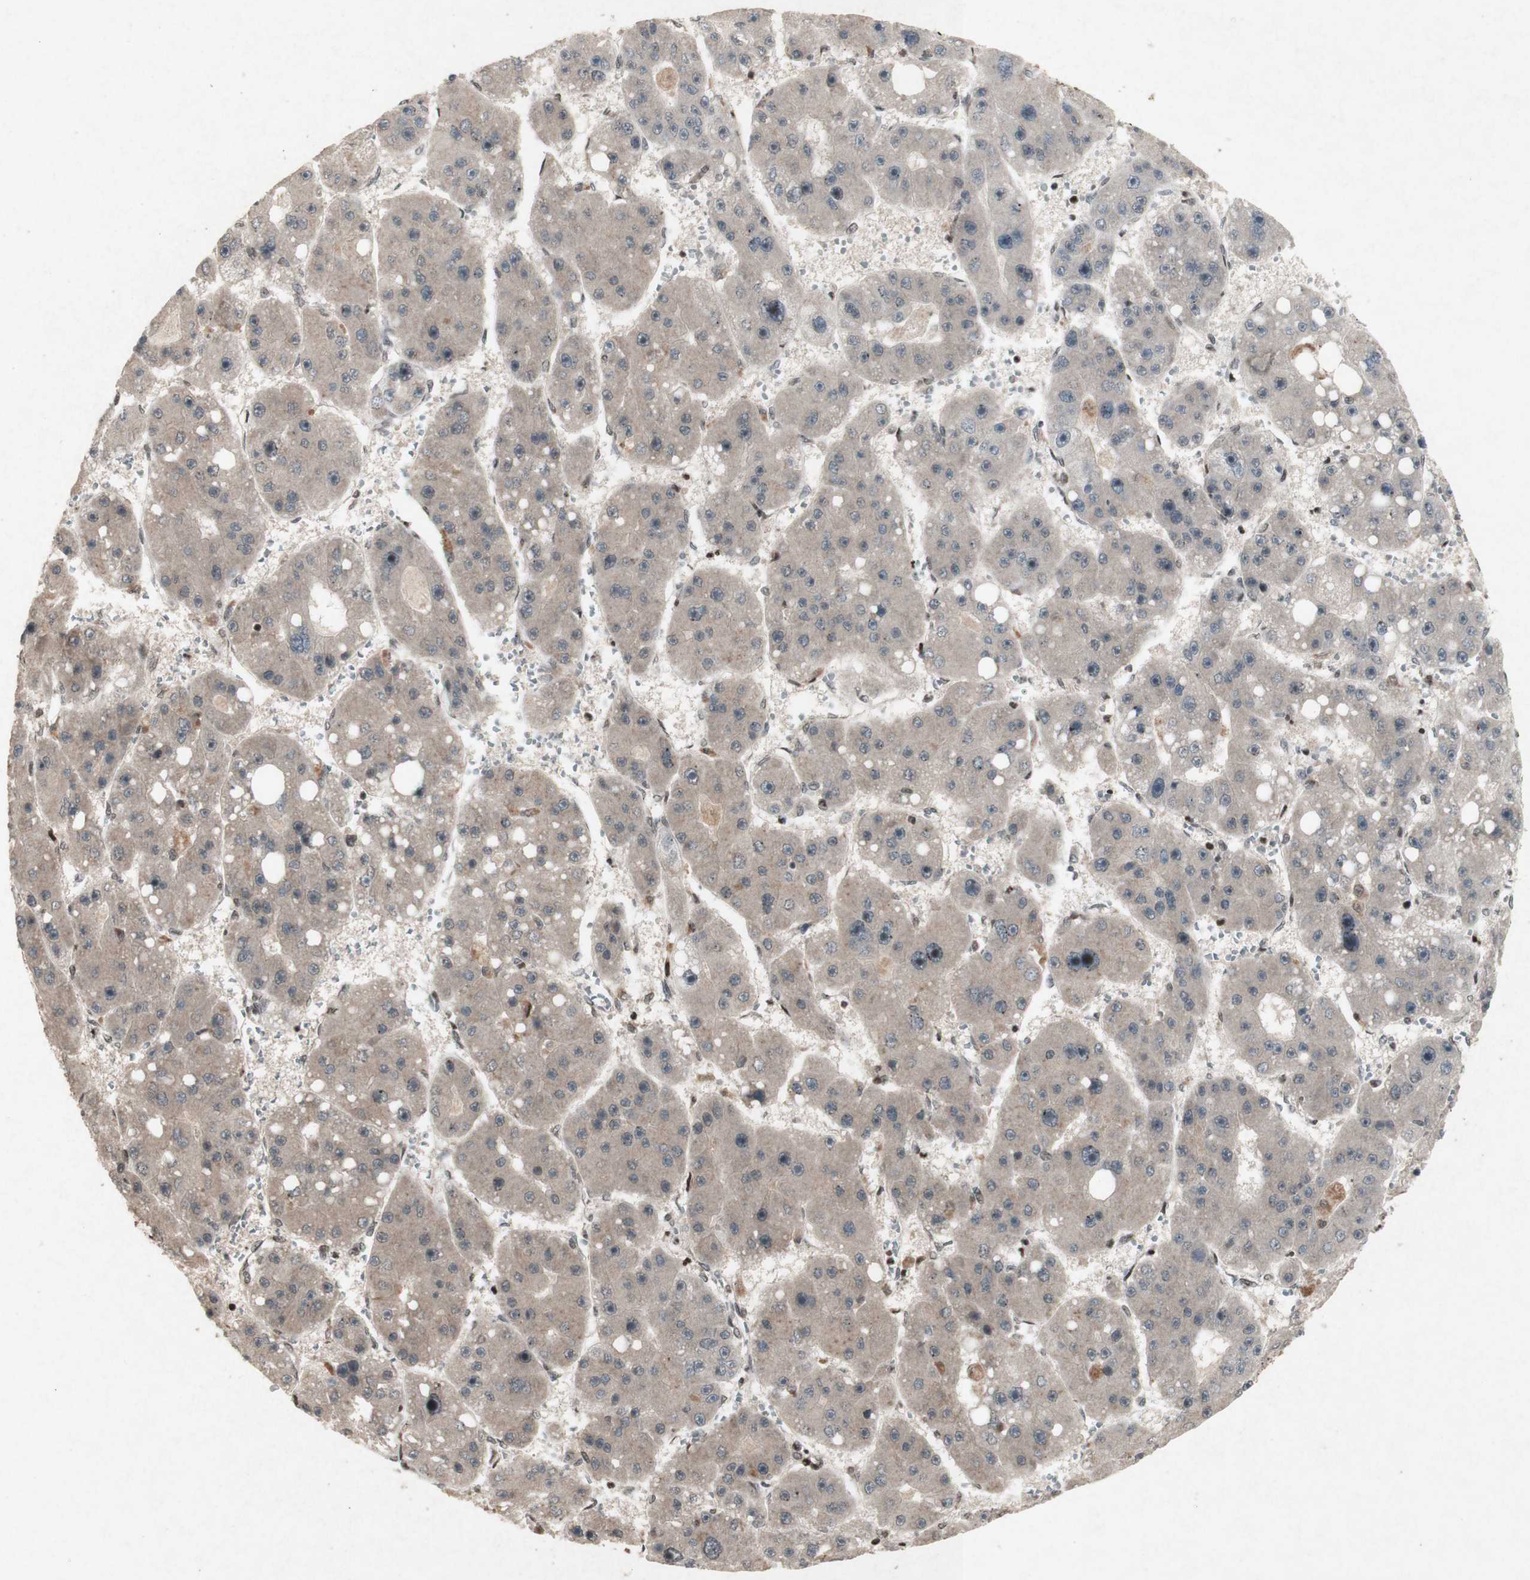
{"staining": {"intensity": "weak", "quantity": ">75%", "location": "cytoplasmic/membranous"}, "tissue": "liver cancer", "cell_type": "Tumor cells", "image_type": "cancer", "snomed": [{"axis": "morphology", "description": "Carcinoma, Hepatocellular, NOS"}, {"axis": "topography", "description": "Liver"}], "caption": "IHC of human liver cancer (hepatocellular carcinoma) reveals low levels of weak cytoplasmic/membranous positivity in approximately >75% of tumor cells.", "gene": "PLXNA1", "patient": {"sex": "female", "age": 61}}